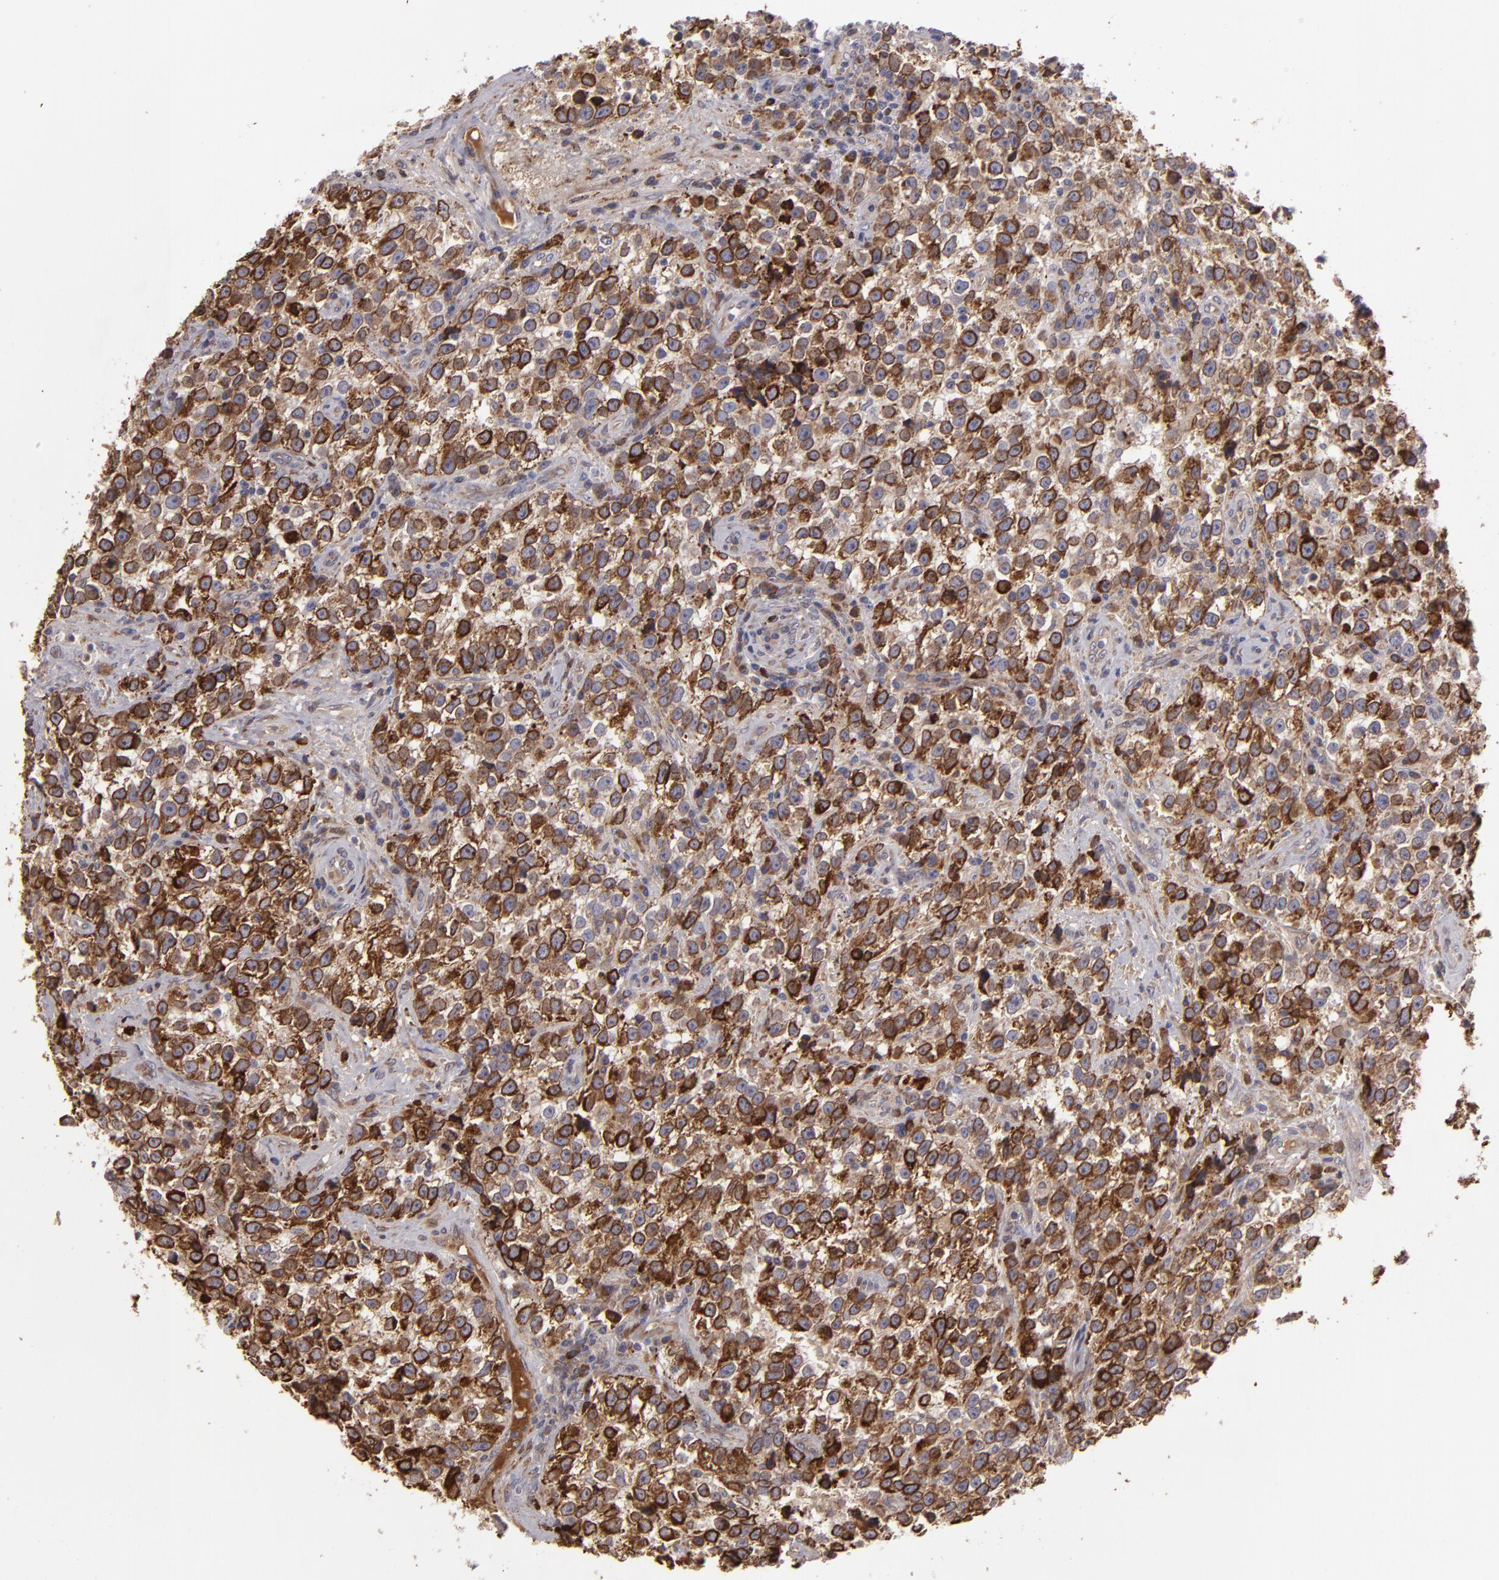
{"staining": {"intensity": "strong", "quantity": ">75%", "location": "cytoplasmic/membranous"}, "tissue": "testis cancer", "cell_type": "Tumor cells", "image_type": "cancer", "snomed": [{"axis": "morphology", "description": "Seminoma, NOS"}, {"axis": "topography", "description": "Testis"}], "caption": "Testis seminoma stained with IHC shows strong cytoplasmic/membranous positivity in about >75% of tumor cells.", "gene": "CFB", "patient": {"sex": "male", "age": 38}}